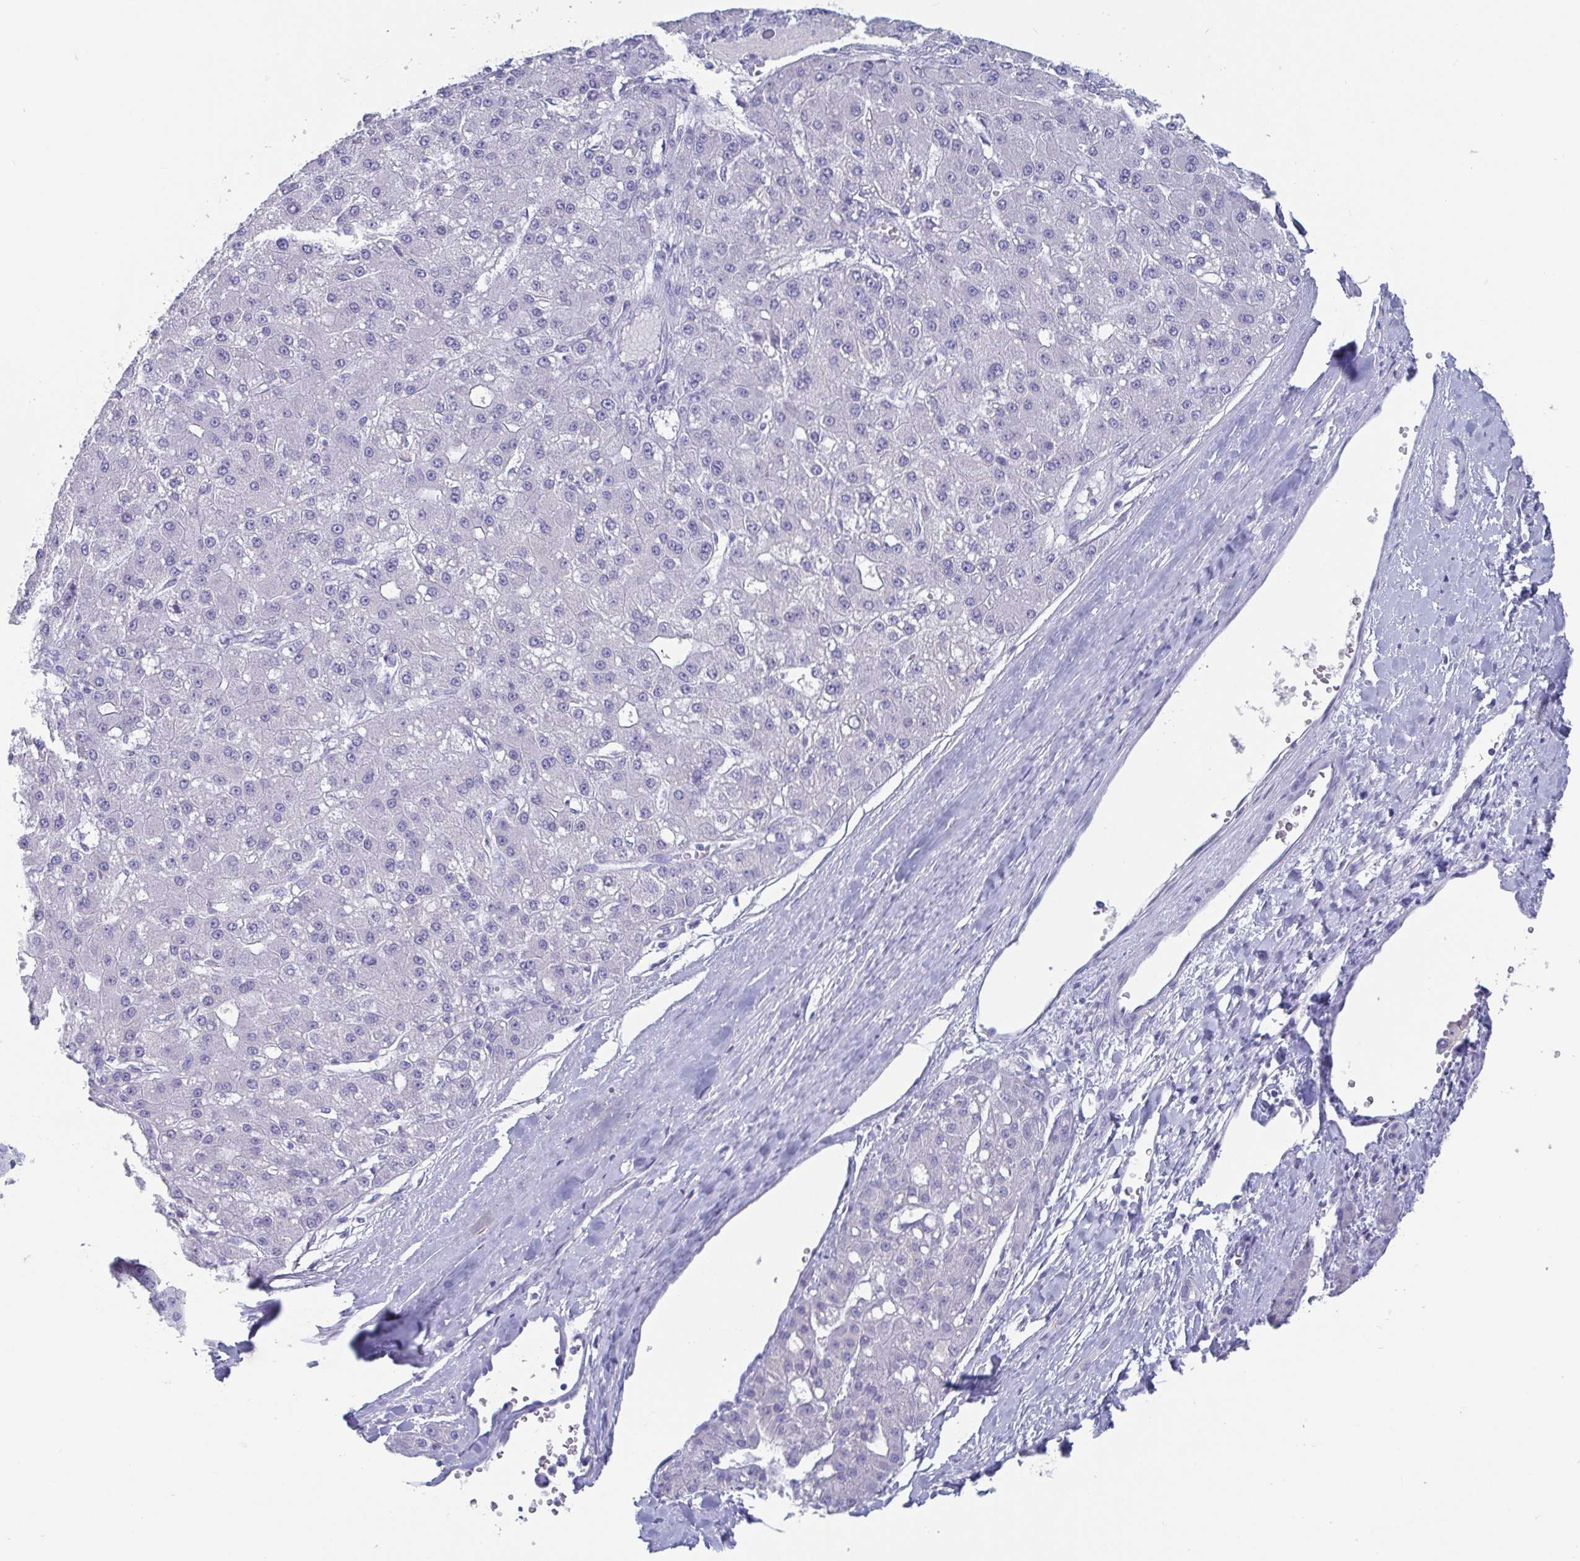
{"staining": {"intensity": "negative", "quantity": "none", "location": "none"}, "tissue": "liver cancer", "cell_type": "Tumor cells", "image_type": "cancer", "snomed": [{"axis": "morphology", "description": "Carcinoma, Hepatocellular, NOS"}, {"axis": "topography", "description": "Liver"}], "caption": "Liver cancer (hepatocellular carcinoma) was stained to show a protein in brown. There is no significant expression in tumor cells.", "gene": "SCGN", "patient": {"sex": "male", "age": 67}}